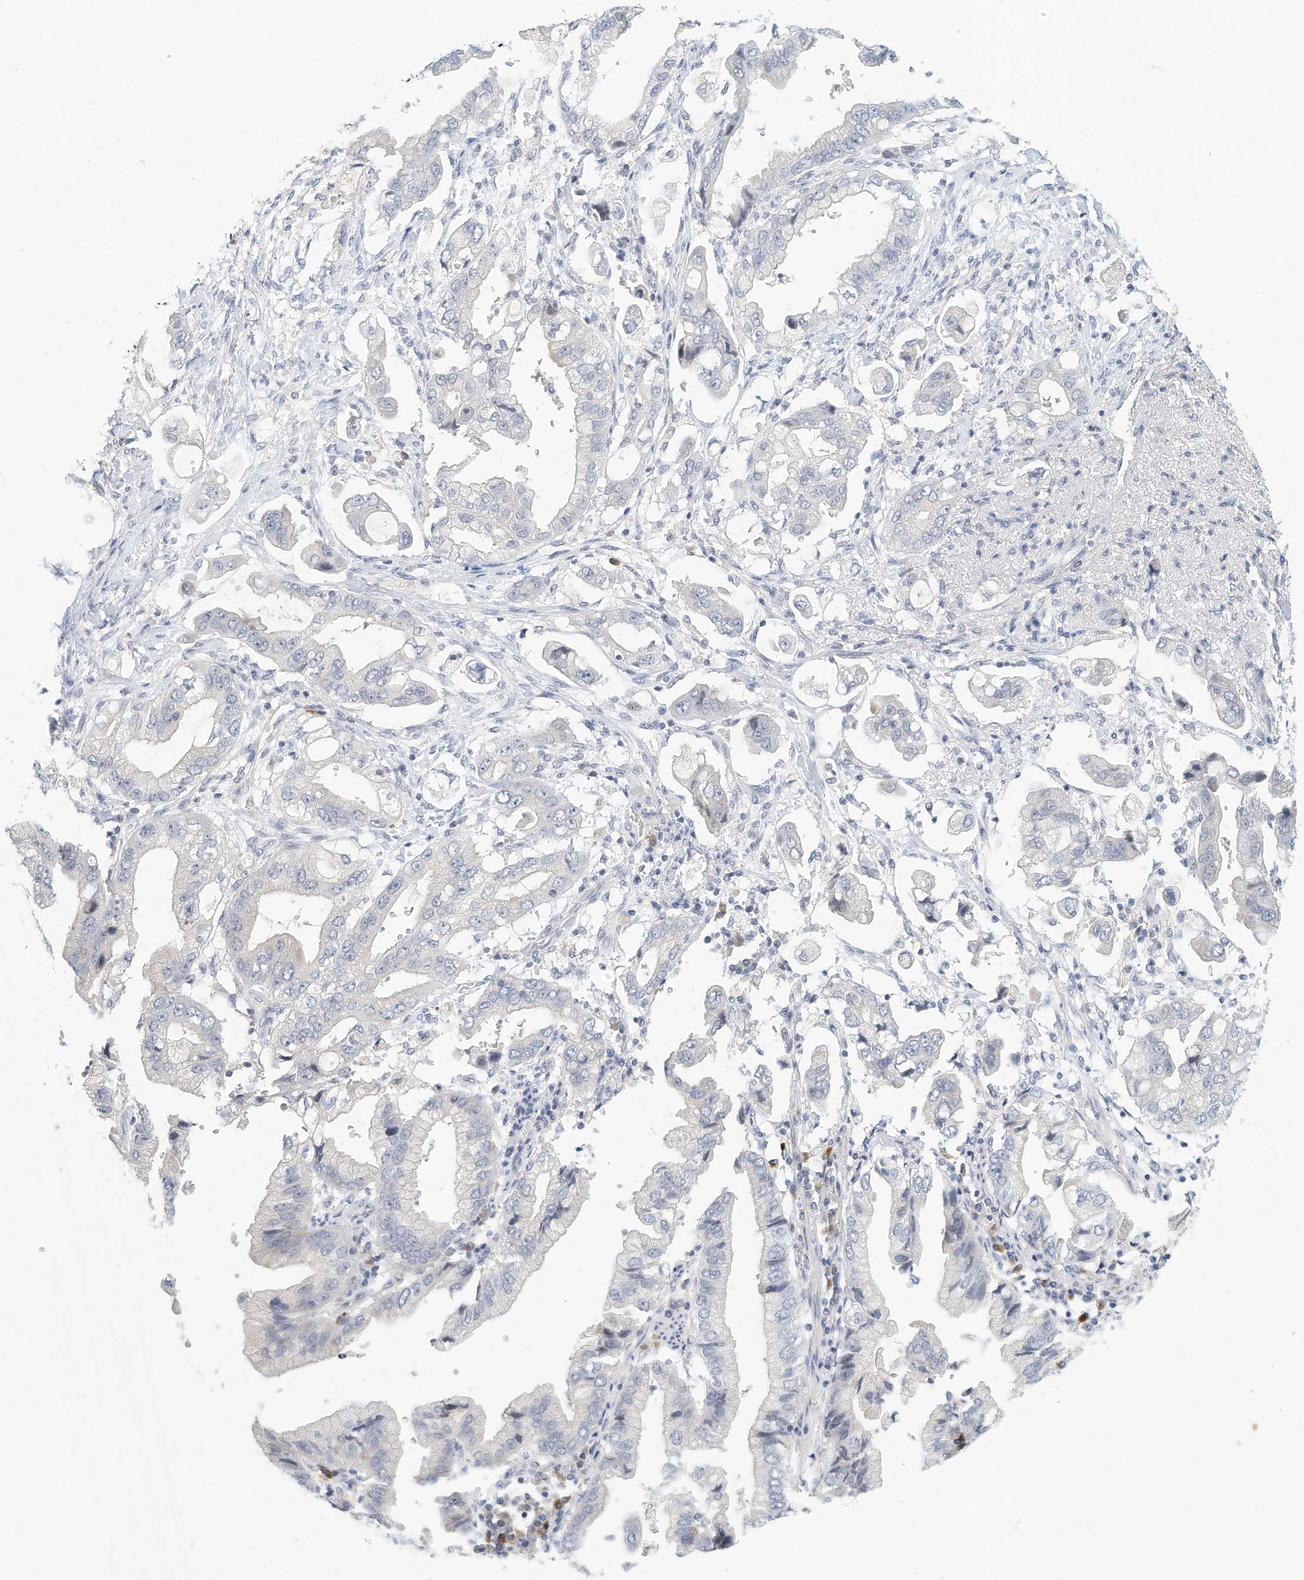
{"staining": {"intensity": "negative", "quantity": "none", "location": "none"}, "tissue": "stomach cancer", "cell_type": "Tumor cells", "image_type": "cancer", "snomed": [{"axis": "morphology", "description": "Adenocarcinoma, NOS"}, {"axis": "topography", "description": "Stomach"}], "caption": "Tumor cells show no significant positivity in stomach cancer (adenocarcinoma). (Stains: DAB immunohistochemistry (IHC) with hematoxylin counter stain, Microscopy: brightfield microscopy at high magnification).", "gene": "MICAL1", "patient": {"sex": "male", "age": 62}}